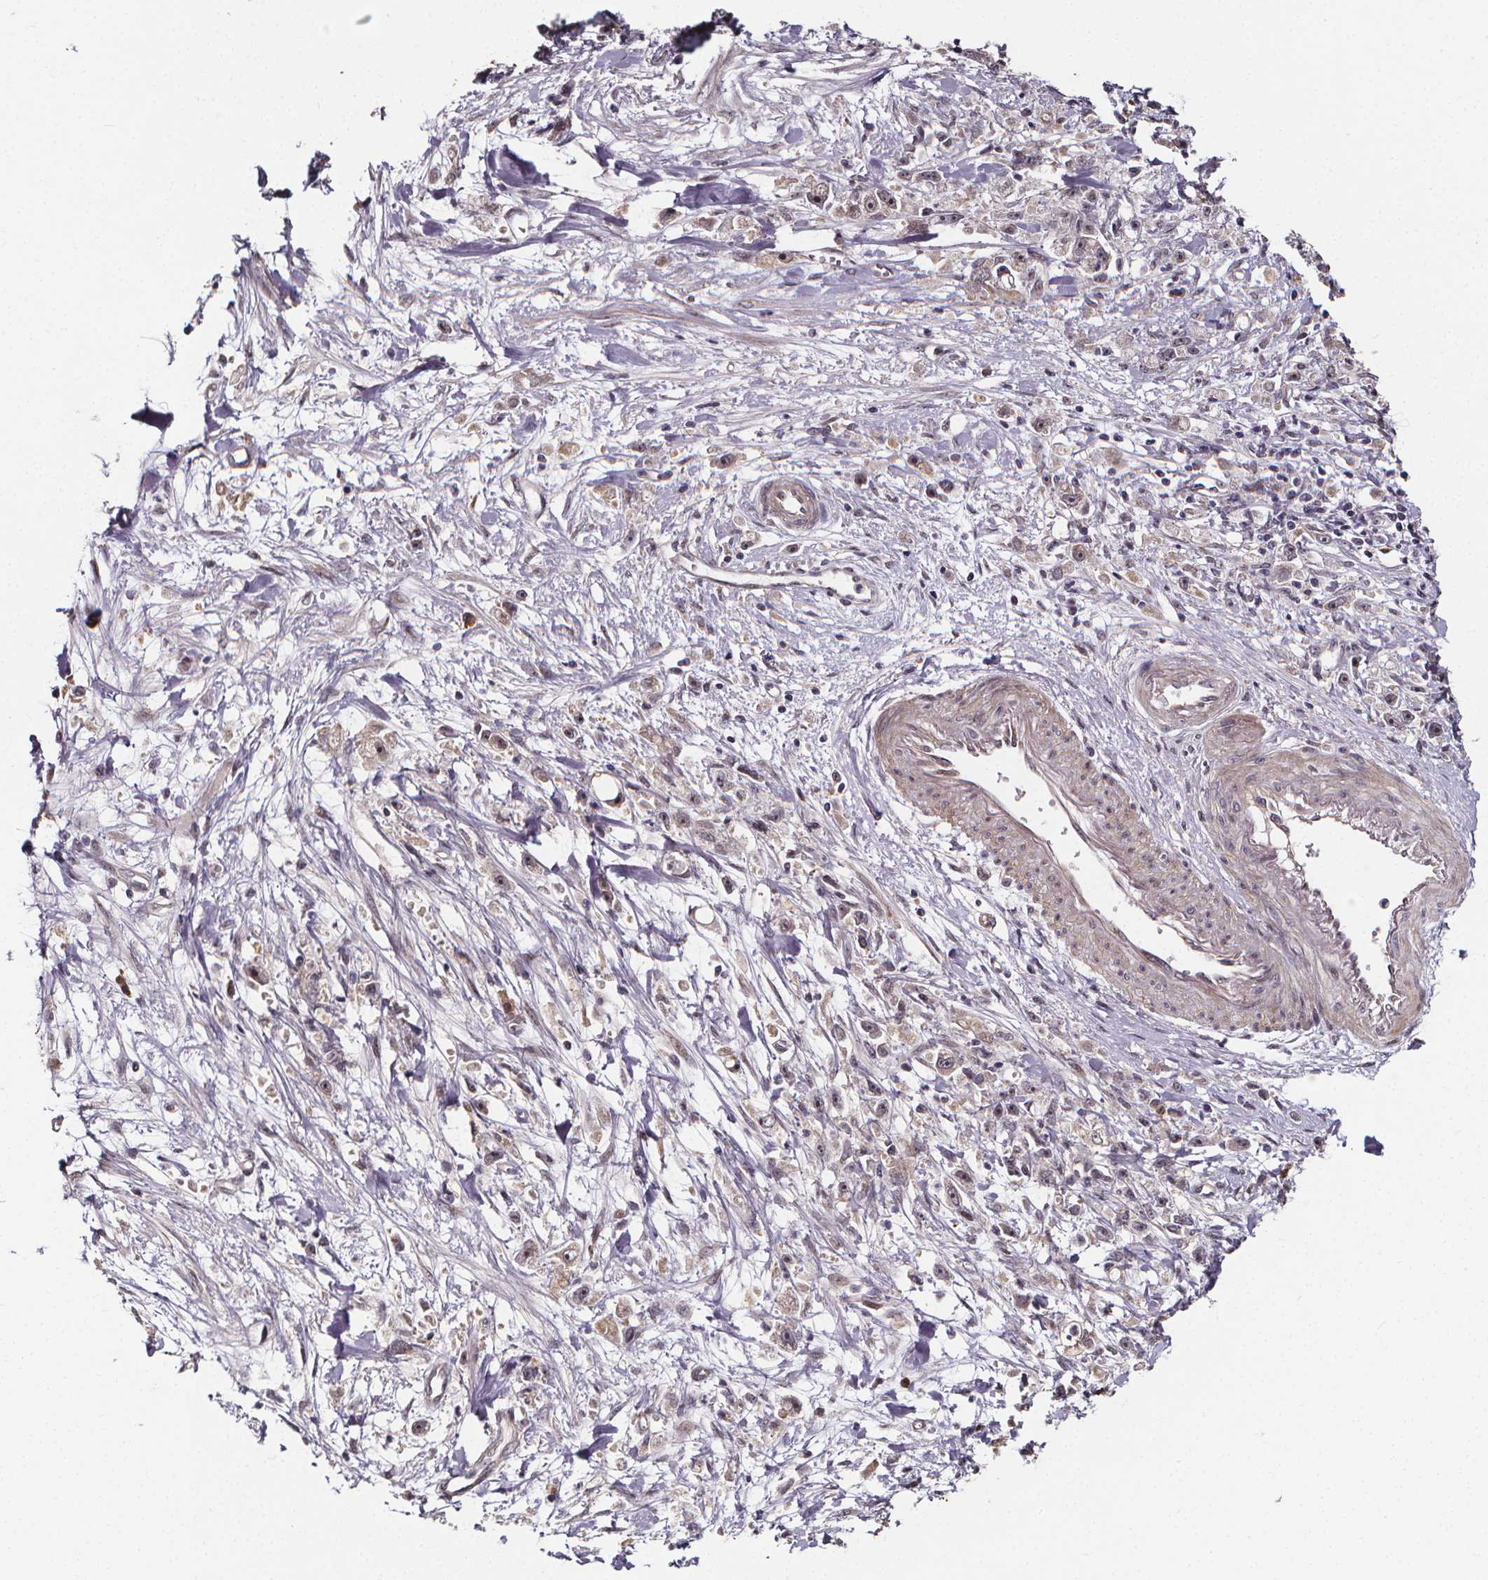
{"staining": {"intensity": "weak", "quantity": "<25%", "location": "cytoplasmic/membranous,nuclear"}, "tissue": "stomach cancer", "cell_type": "Tumor cells", "image_type": "cancer", "snomed": [{"axis": "morphology", "description": "Adenocarcinoma, NOS"}, {"axis": "topography", "description": "Stomach"}], "caption": "The image demonstrates no significant positivity in tumor cells of stomach cancer (adenocarcinoma). Nuclei are stained in blue.", "gene": "DDIT3", "patient": {"sex": "female", "age": 59}}